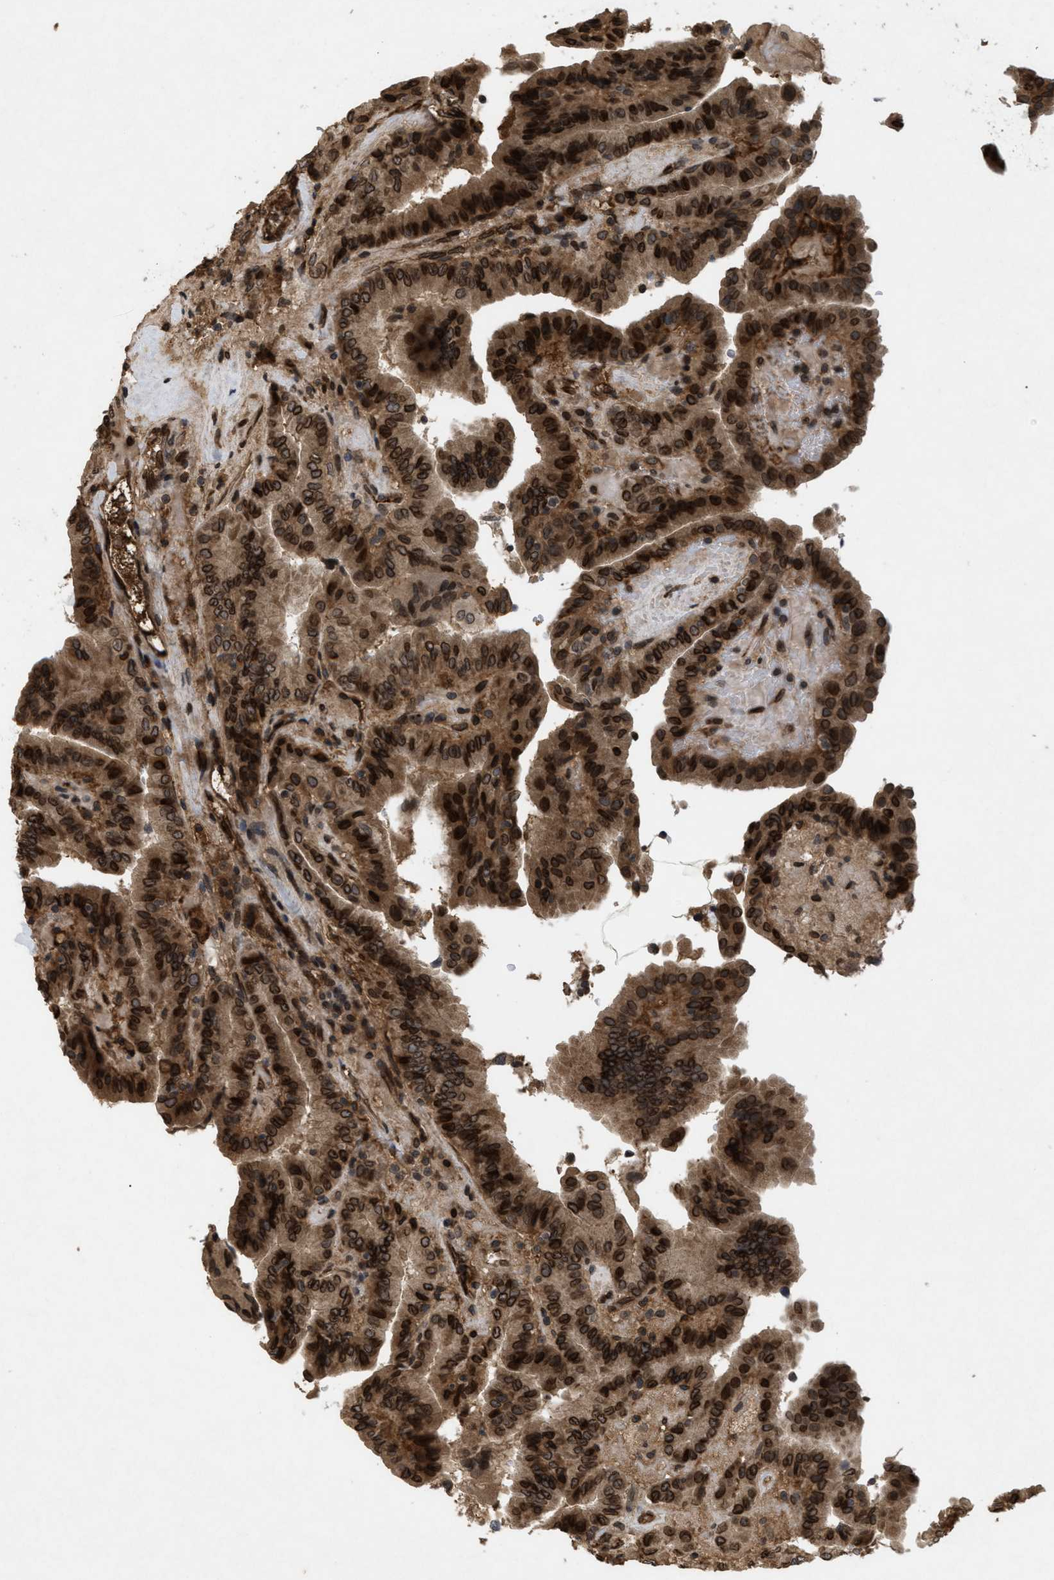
{"staining": {"intensity": "strong", "quantity": ">75%", "location": "cytoplasmic/membranous,nuclear"}, "tissue": "thyroid cancer", "cell_type": "Tumor cells", "image_type": "cancer", "snomed": [{"axis": "morphology", "description": "Papillary adenocarcinoma, NOS"}, {"axis": "topography", "description": "Thyroid gland"}], "caption": "Thyroid cancer (papillary adenocarcinoma) was stained to show a protein in brown. There is high levels of strong cytoplasmic/membranous and nuclear staining in about >75% of tumor cells.", "gene": "CRY1", "patient": {"sex": "male", "age": 33}}